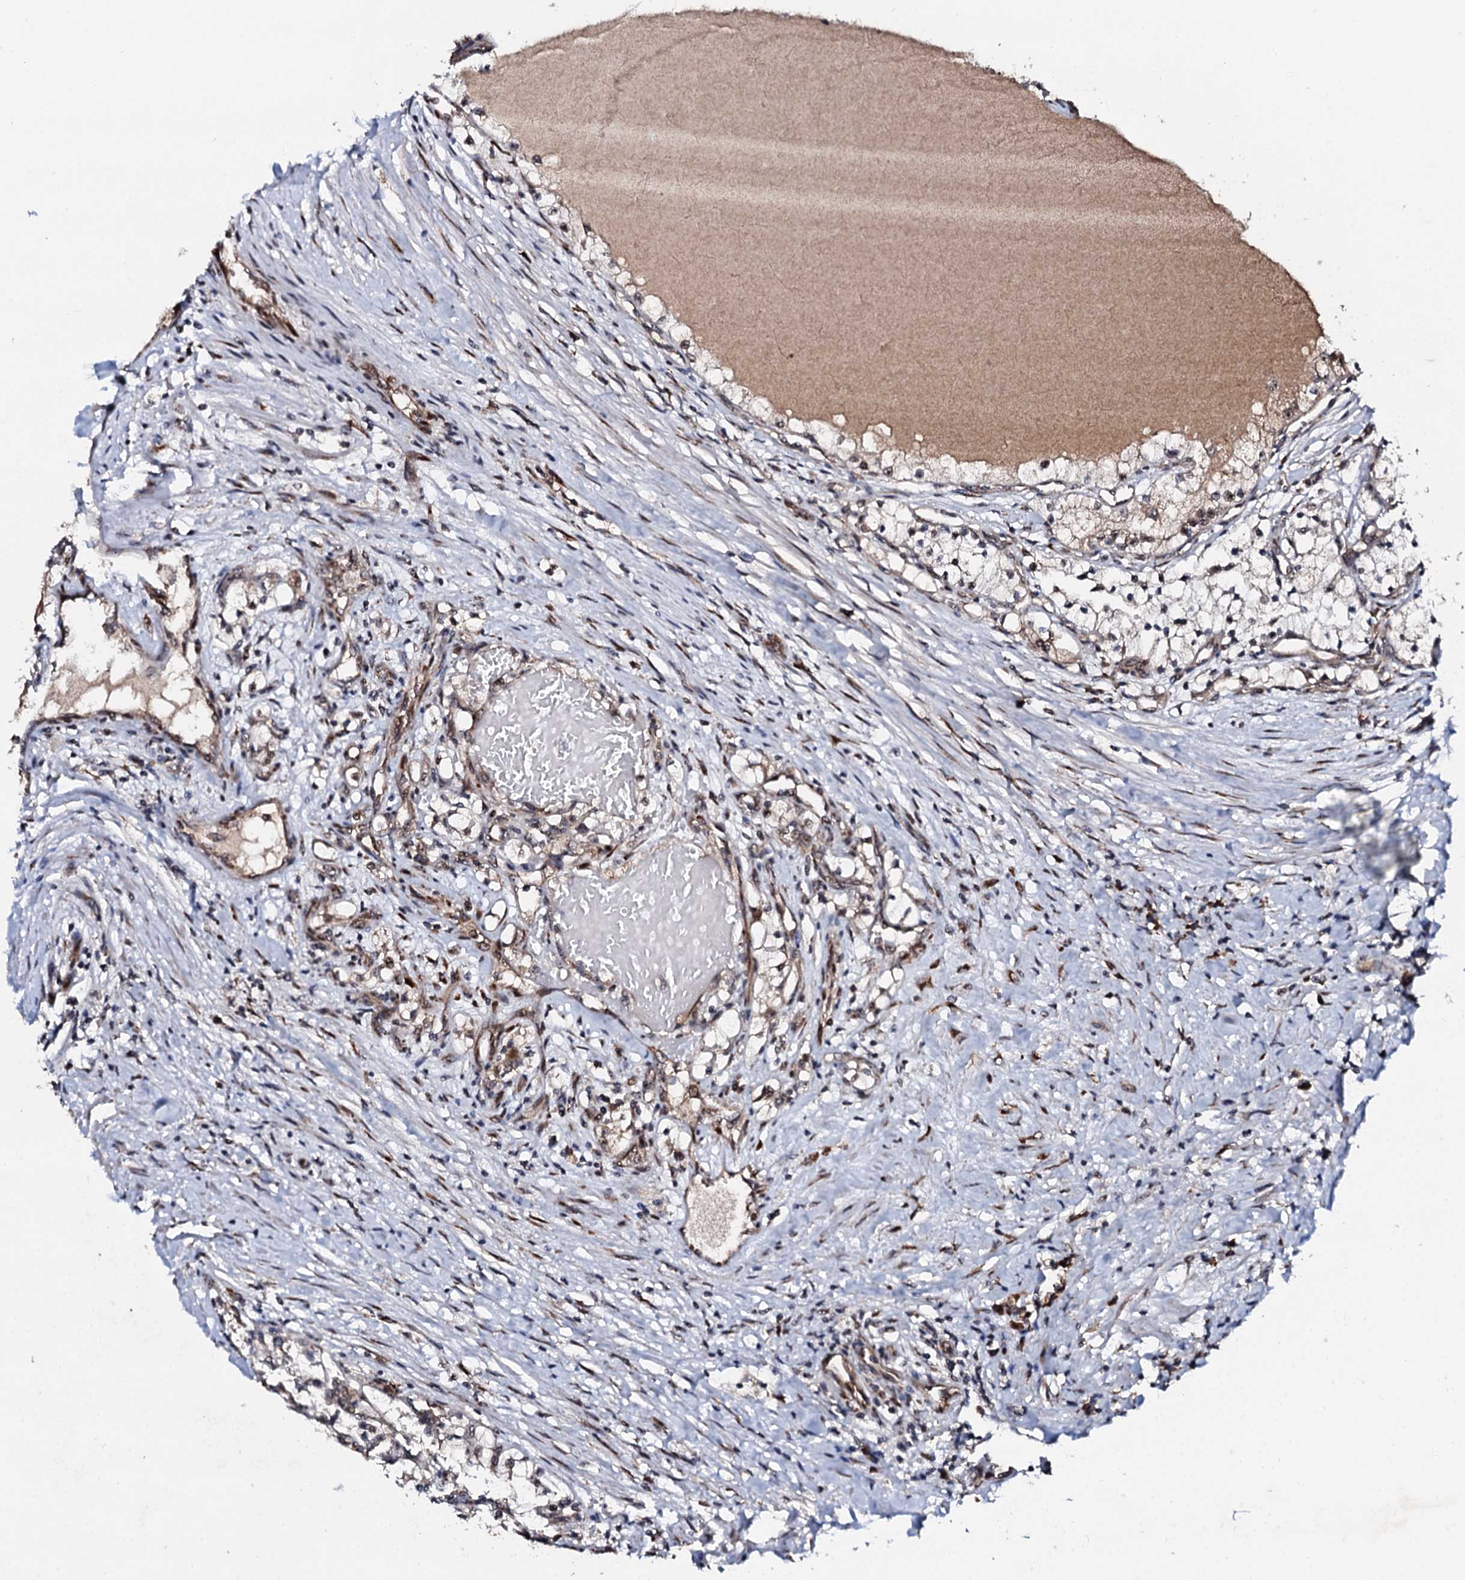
{"staining": {"intensity": "moderate", "quantity": "<25%", "location": "nuclear"}, "tissue": "renal cancer", "cell_type": "Tumor cells", "image_type": "cancer", "snomed": [{"axis": "morphology", "description": "Normal tissue, NOS"}, {"axis": "morphology", "description": "Adenocarcinoma, NOS"}, {"axis": "topography", "description": "Kidney"}], "caption": "Protein staining by immunohistochemistry (IHC) demonstrates moderate nuclear positivity in approximately <25% of tumor cells in renal adenocarcinoma.", "gene": "FAM111A", "patient": {"sex": "male", "age": 68}}